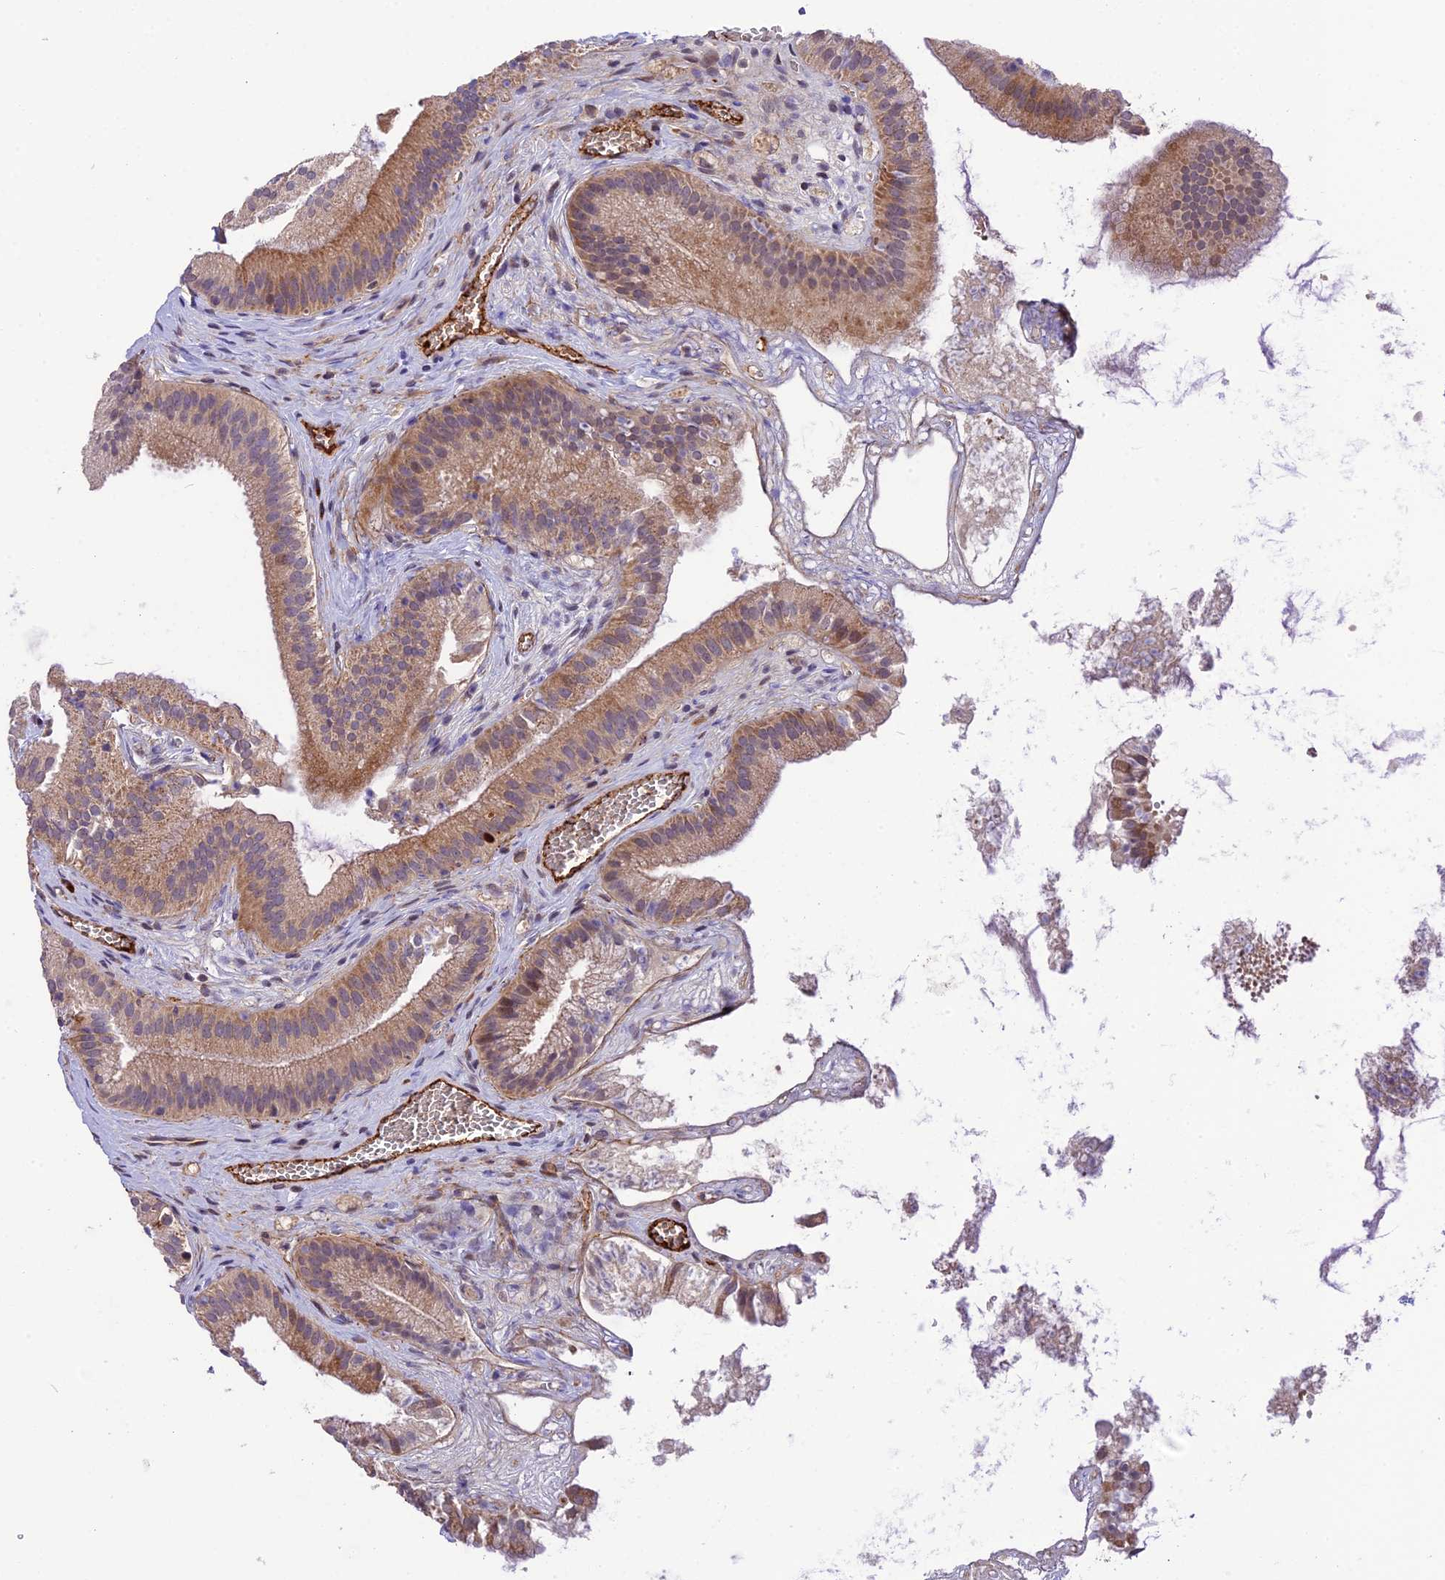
{"staining": {"intensity": "moderate", "quantity": "25%-75%", "location": "cytoplasmic/membranous,nuclear"}, "tissue": "gallbladder", "cell_type": "Glandular cells", "image_type": "normal", "snomed": [{"axis": "morphology", "description": "Normal tissue, NOS"}, {"axis": "topography", "description": "Gallbladder"}], "caption": "Gallbladder stained with a brown dye displays moderate cytoplasmic/membranous,nuclear positive expression in approximately 25%-75% of glandular cells.", "gene": "MFSD2A", "patient": {"sex": "female", "age": 54}}